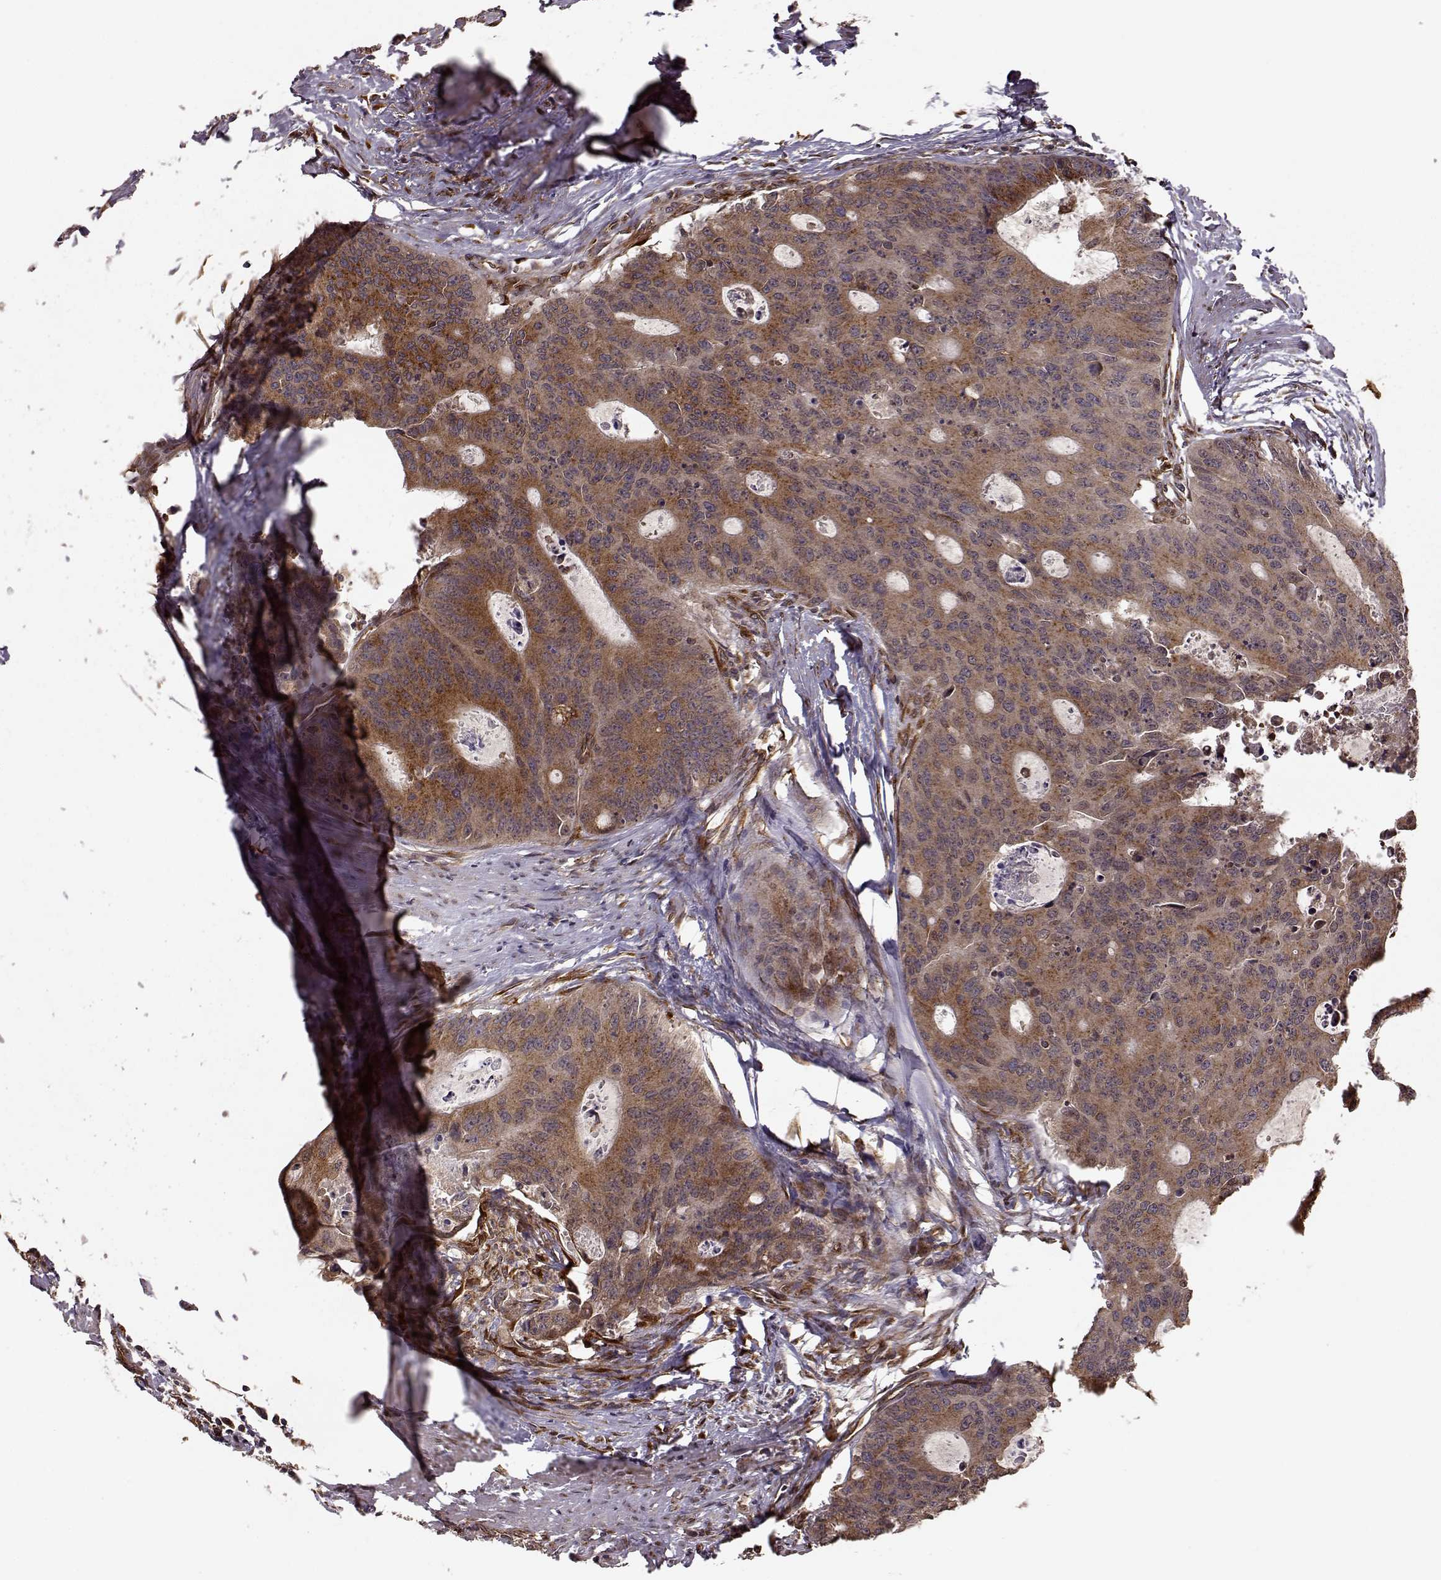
{"staining": {"intensity": "moderate", "quantity": ">75%", "location": "cytoplasmic/membranous"}, "tissue": "colorectal cancer", "cell_type": "Tumor cells", "image_type": "cancer", "snomed": [{"axis": "morphology", "description": "Adenocarcinoma, NOS"}, {"axis": "topography", "description": "Colon"}], "caption": "There is medium levels of moderate cytoplasmic/membranous expression in tumor cells of colorectal cancer (adenocarcinoma), as demonstrated by immunohistochemical staining (brown color).", "gene": "YIPF5", "patient": {"sex": "male", "age": 67}}